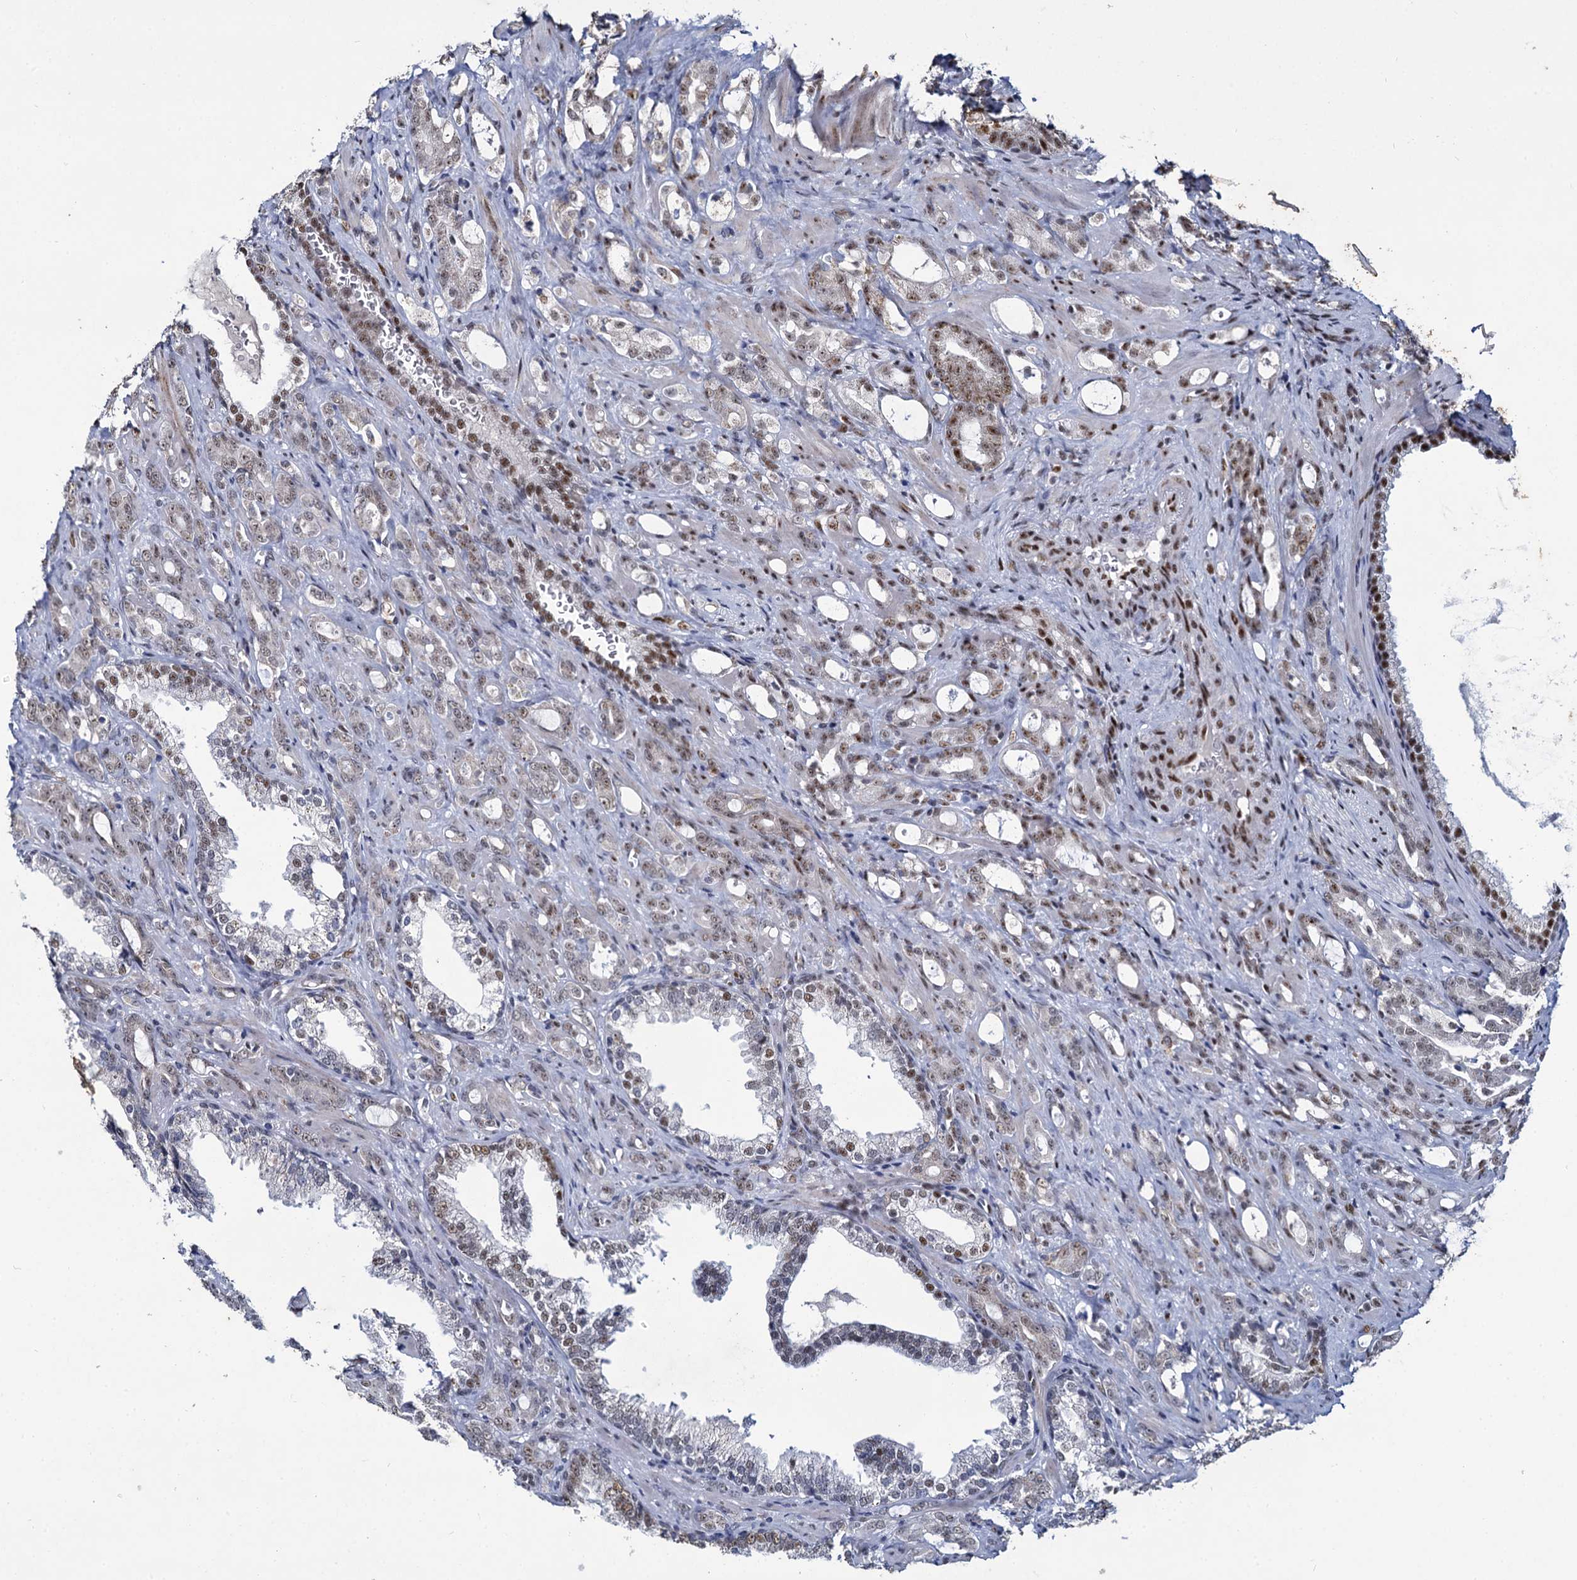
{"staining": {"intensity": "moderate", "quantity": "<25%", "location": "nuclear"}, "tissue": "prostate cancer", "cell_type": "Tumor cells", "image_type": "cancer", "snomed": [{"axis": "morphology", "description": "Adenocarcinoma, High grade"}, {"axis": "topography", "description": "Prostate"}], "caption": "Approximately <25% of tumor cells in prostate cancer (adenocarcinoma (high-grade)) show moderate nuclear protein staining as visualized by brown immunohistochemical staining.", "gene": "RPUSD4", "patient": {"sex": "male", "age": 72}}